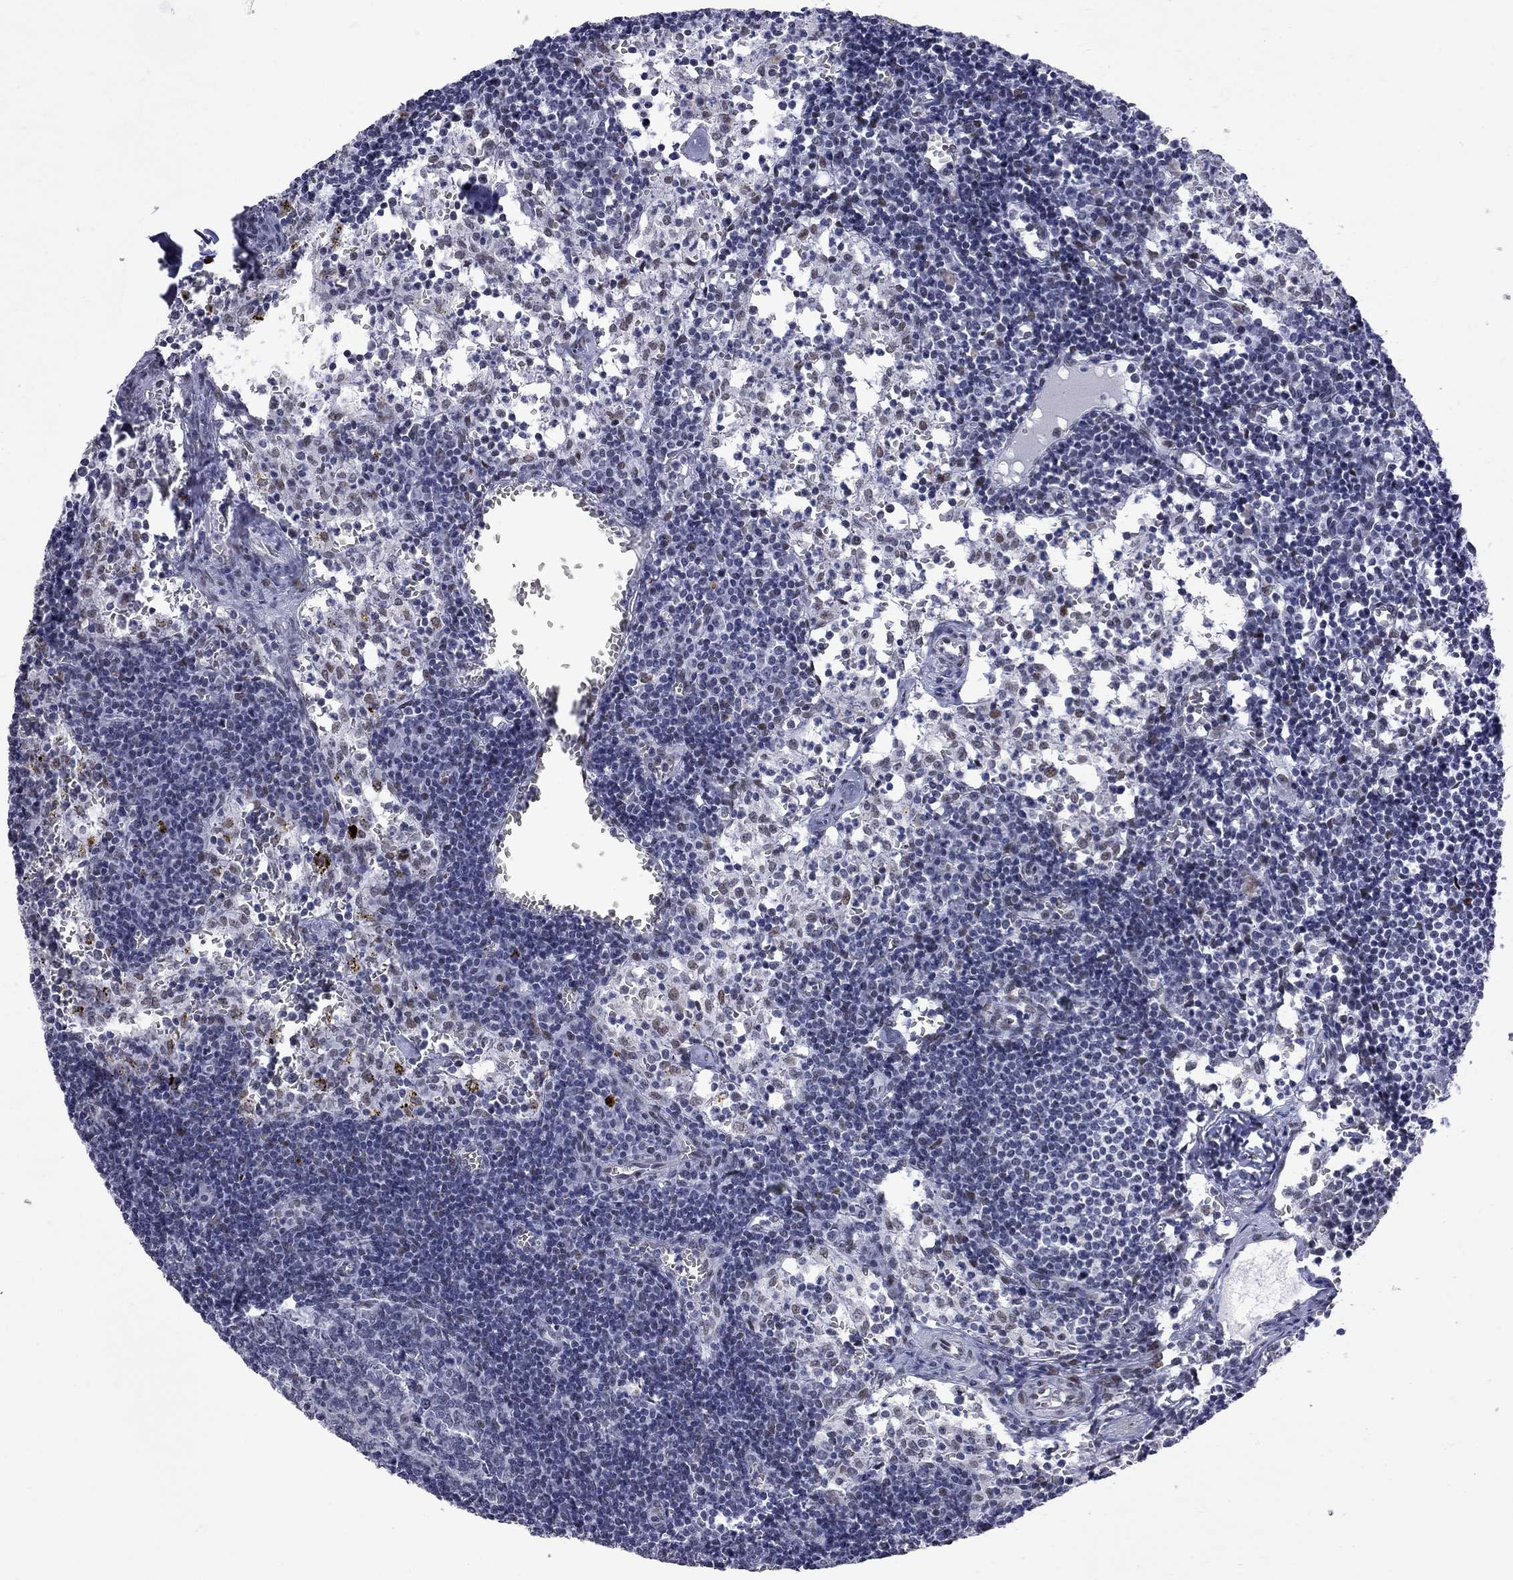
{"staining": {"intensity": "moderate", "quantity": "<25%", "location": "nuclear"}, "tissue": "lymph node", "cell_type": "Germinal center cells", "image_type": "normal", "snomed": [{"axis": "morphology", "description": "Normal tissue, NOS"}, {"axis": "topography", "description": "Lymph node"}], "caption": "Immunohistochemistry (IHC) staining of benign lymph node, which demonstrates low levels of moderate nuclear staining in about <25% of germinal center cells indicating moderate nuclear protein positivity. The staining was performed using DAB (3,3'-diaminobenzidine) (brown) for protein detection and nuclei were counterstained in hematoxylin (blue).", "gene": "ZBTB47", "patient": {"sex": "female", "age": 52}}